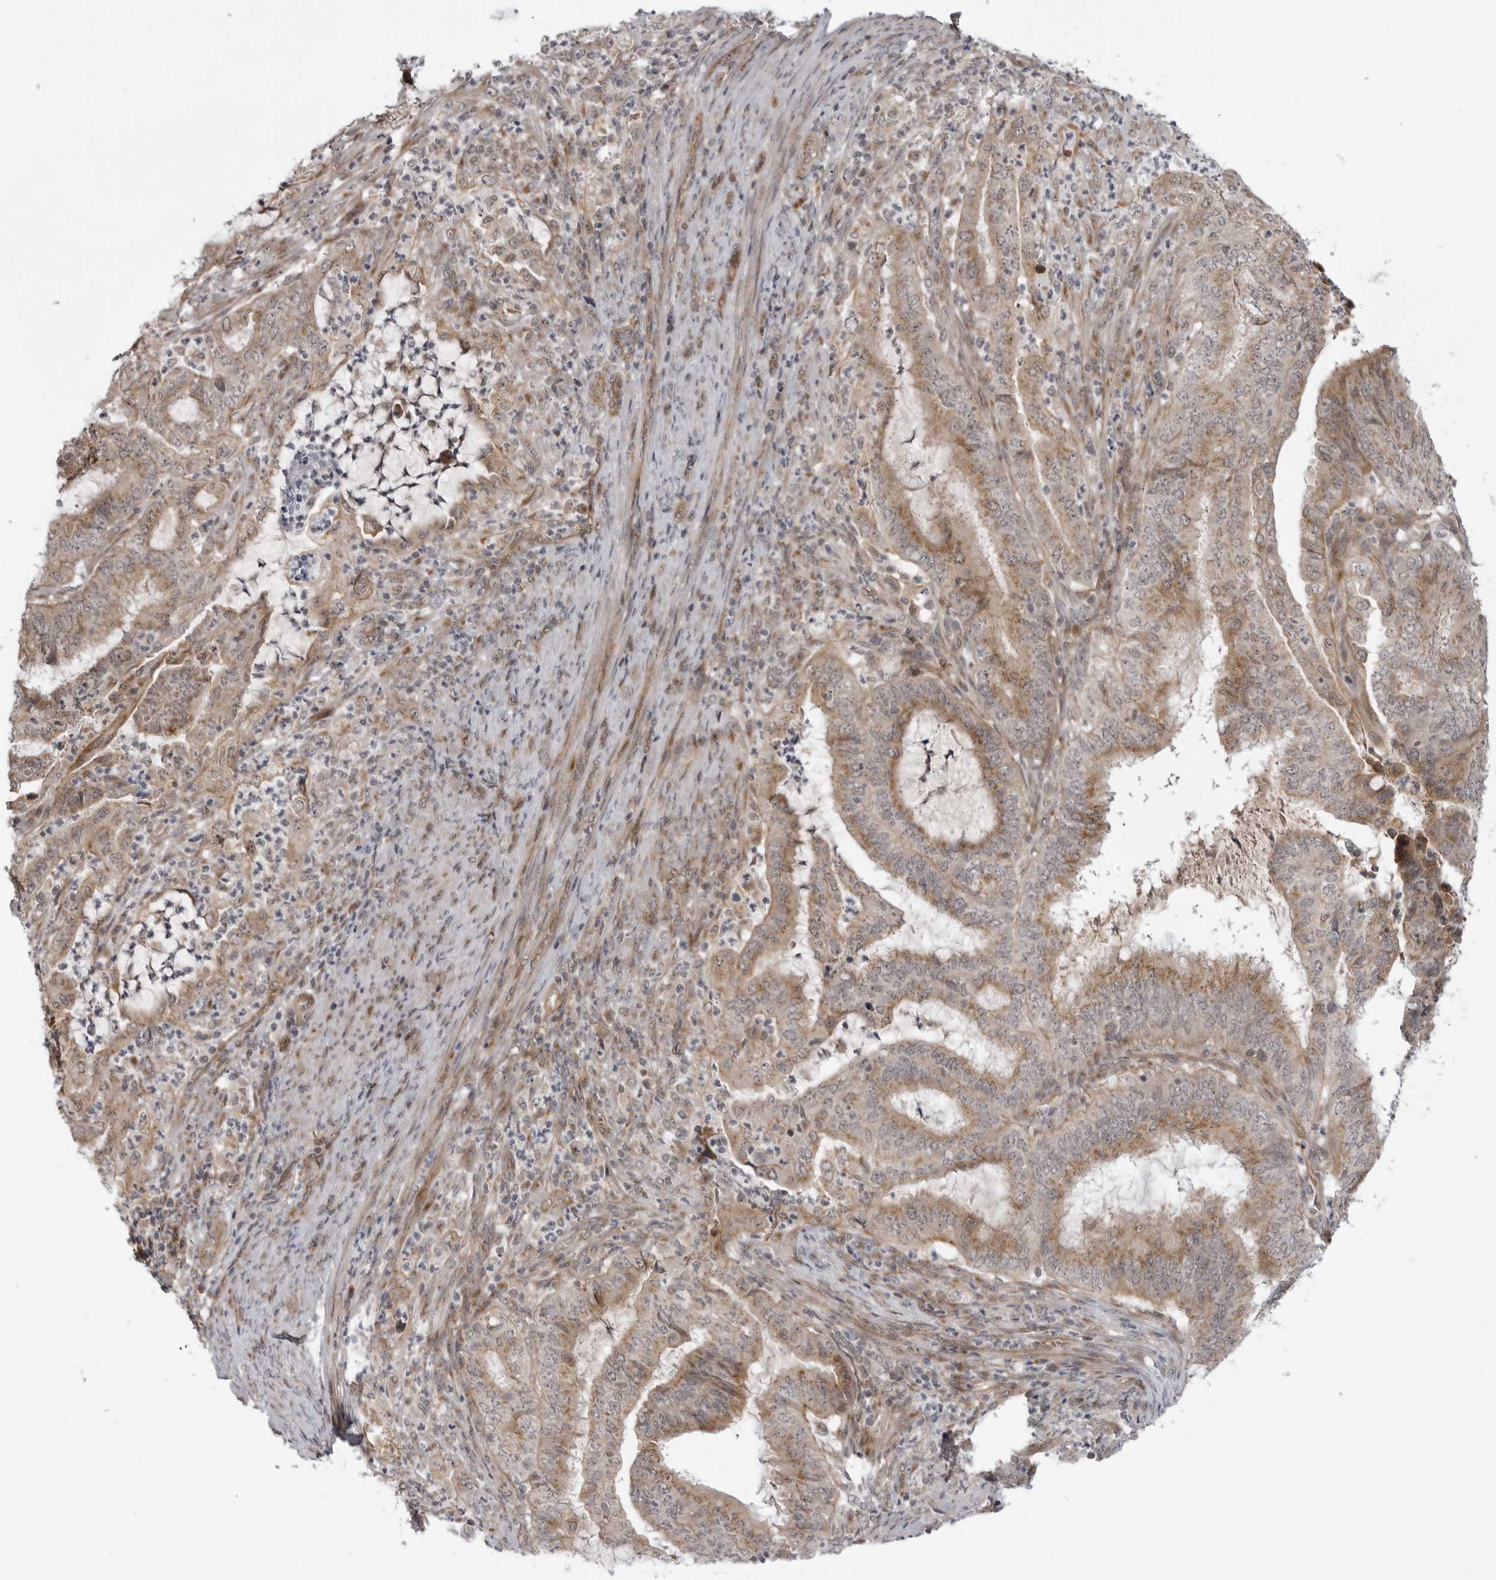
{"staining": {"intensity": "moderate", "quantity": ">75%", "location": "cytoplasmic/membranous,nuclear"}, "tissue": "endometrial cancer", "cell_type": "Tumor cells", "image_type": "cancer", "snomed": [{"axis": "morphology", "description": "Adenocarcinoma, NOS"}, {"axis": "topography", "description": "Endometrium"}], "caption": "Brown immunohistochemical staining in human endometrial cancer (adenocarcinoma) demonstrates moderate cytoplasmic/membranous and nuclear expression in approximately >75% of tumor cells.", "gene": "LRRC45", "patient": {"sex": "female", "age": 51}}